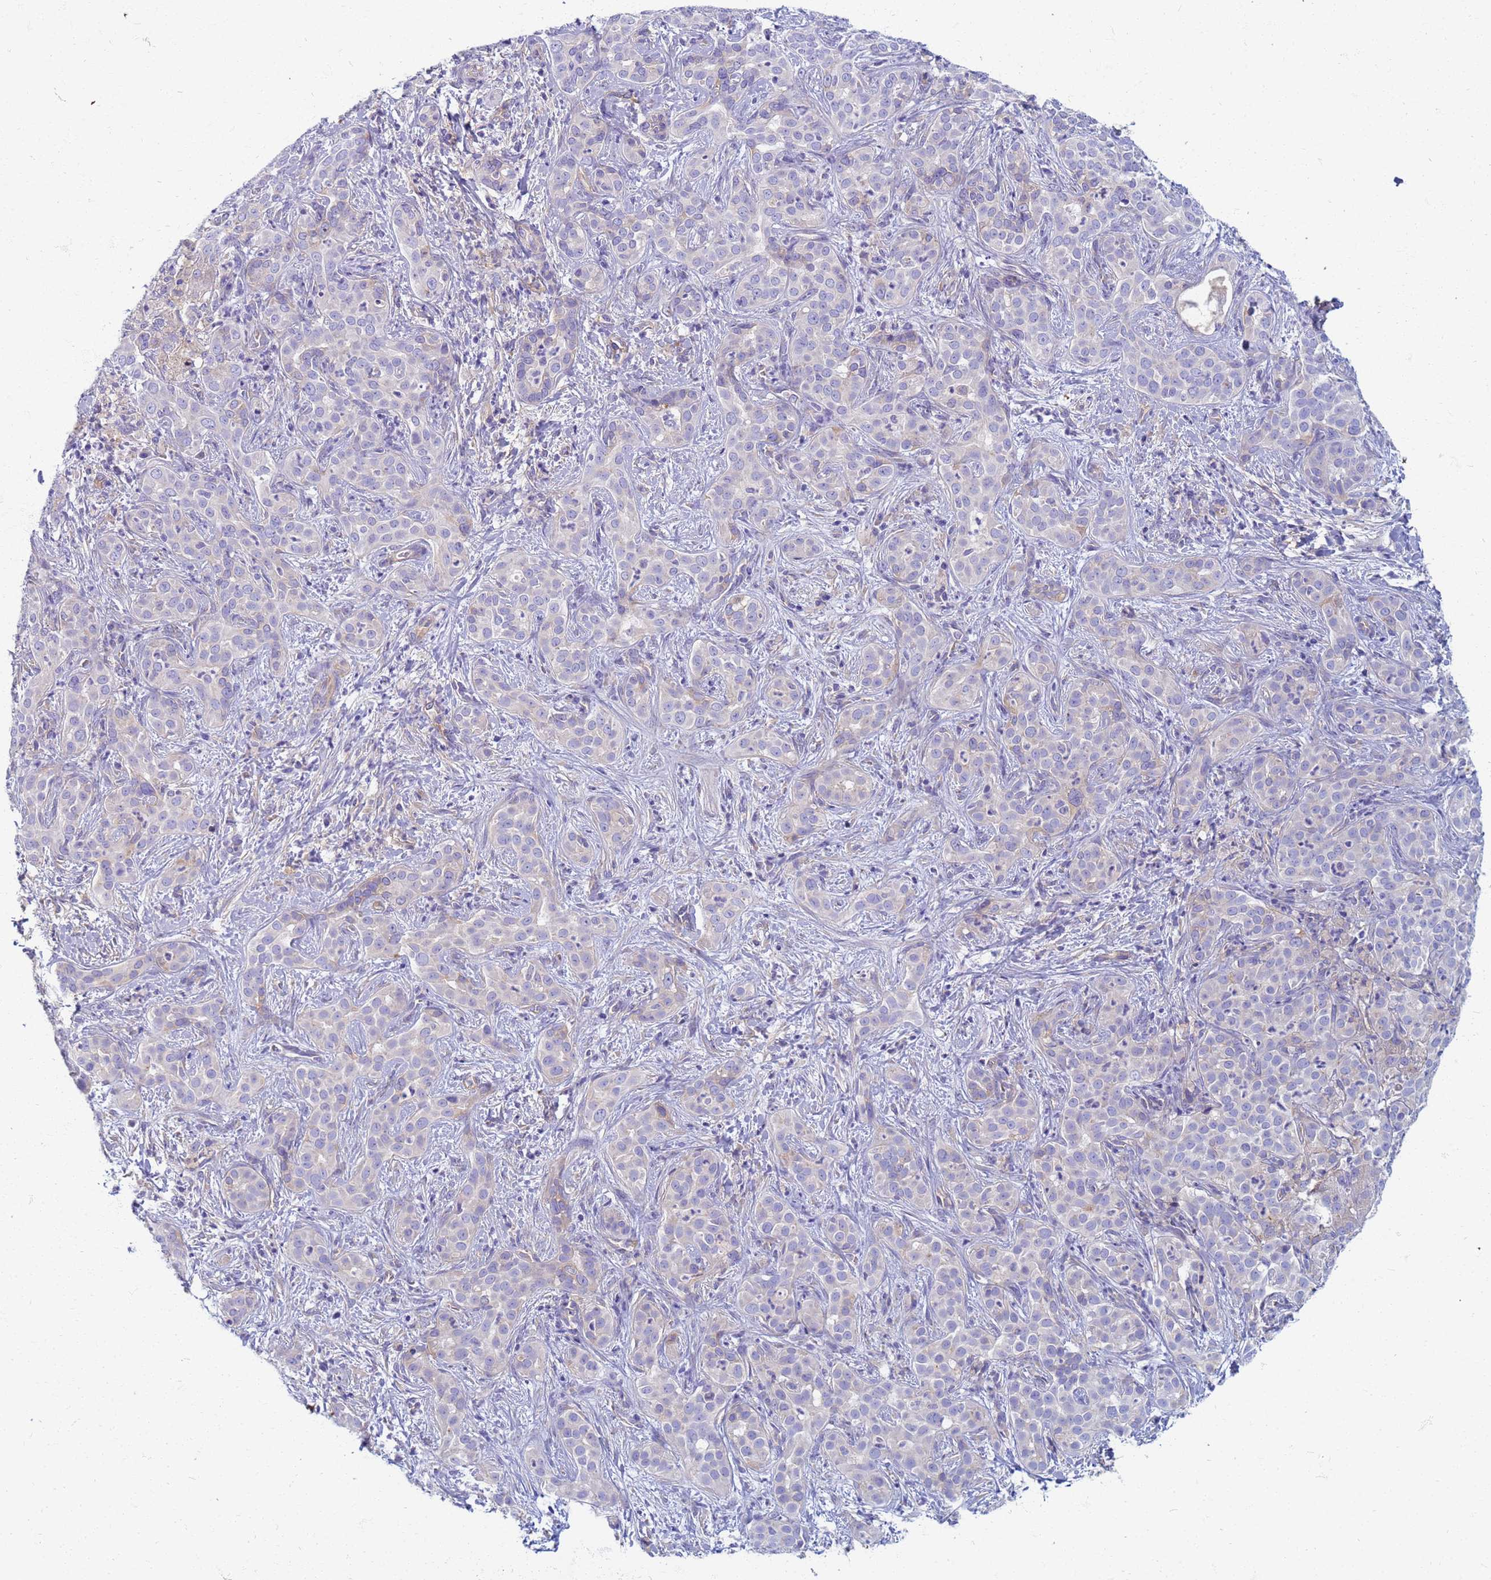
{"staining": {"intensity": "weak", "quantity": "<25%", "location": "cytoplasmic/membranous"}, "tissue": "liver cancer", "cell_type": "Tumor cells", "image_type": "cancer", "snomed": [{"axis": "morphology", "description": "Carcinoma, Hepatocellular, NOS"}, {"axis": "topography", "description": "Liver"}], "caption": "Liver cancer was stained to show a protein in brown. There is no significant expression in tumor cells.", "gene": "EEA1", "patient": {"sex": "female", "age": 43}}